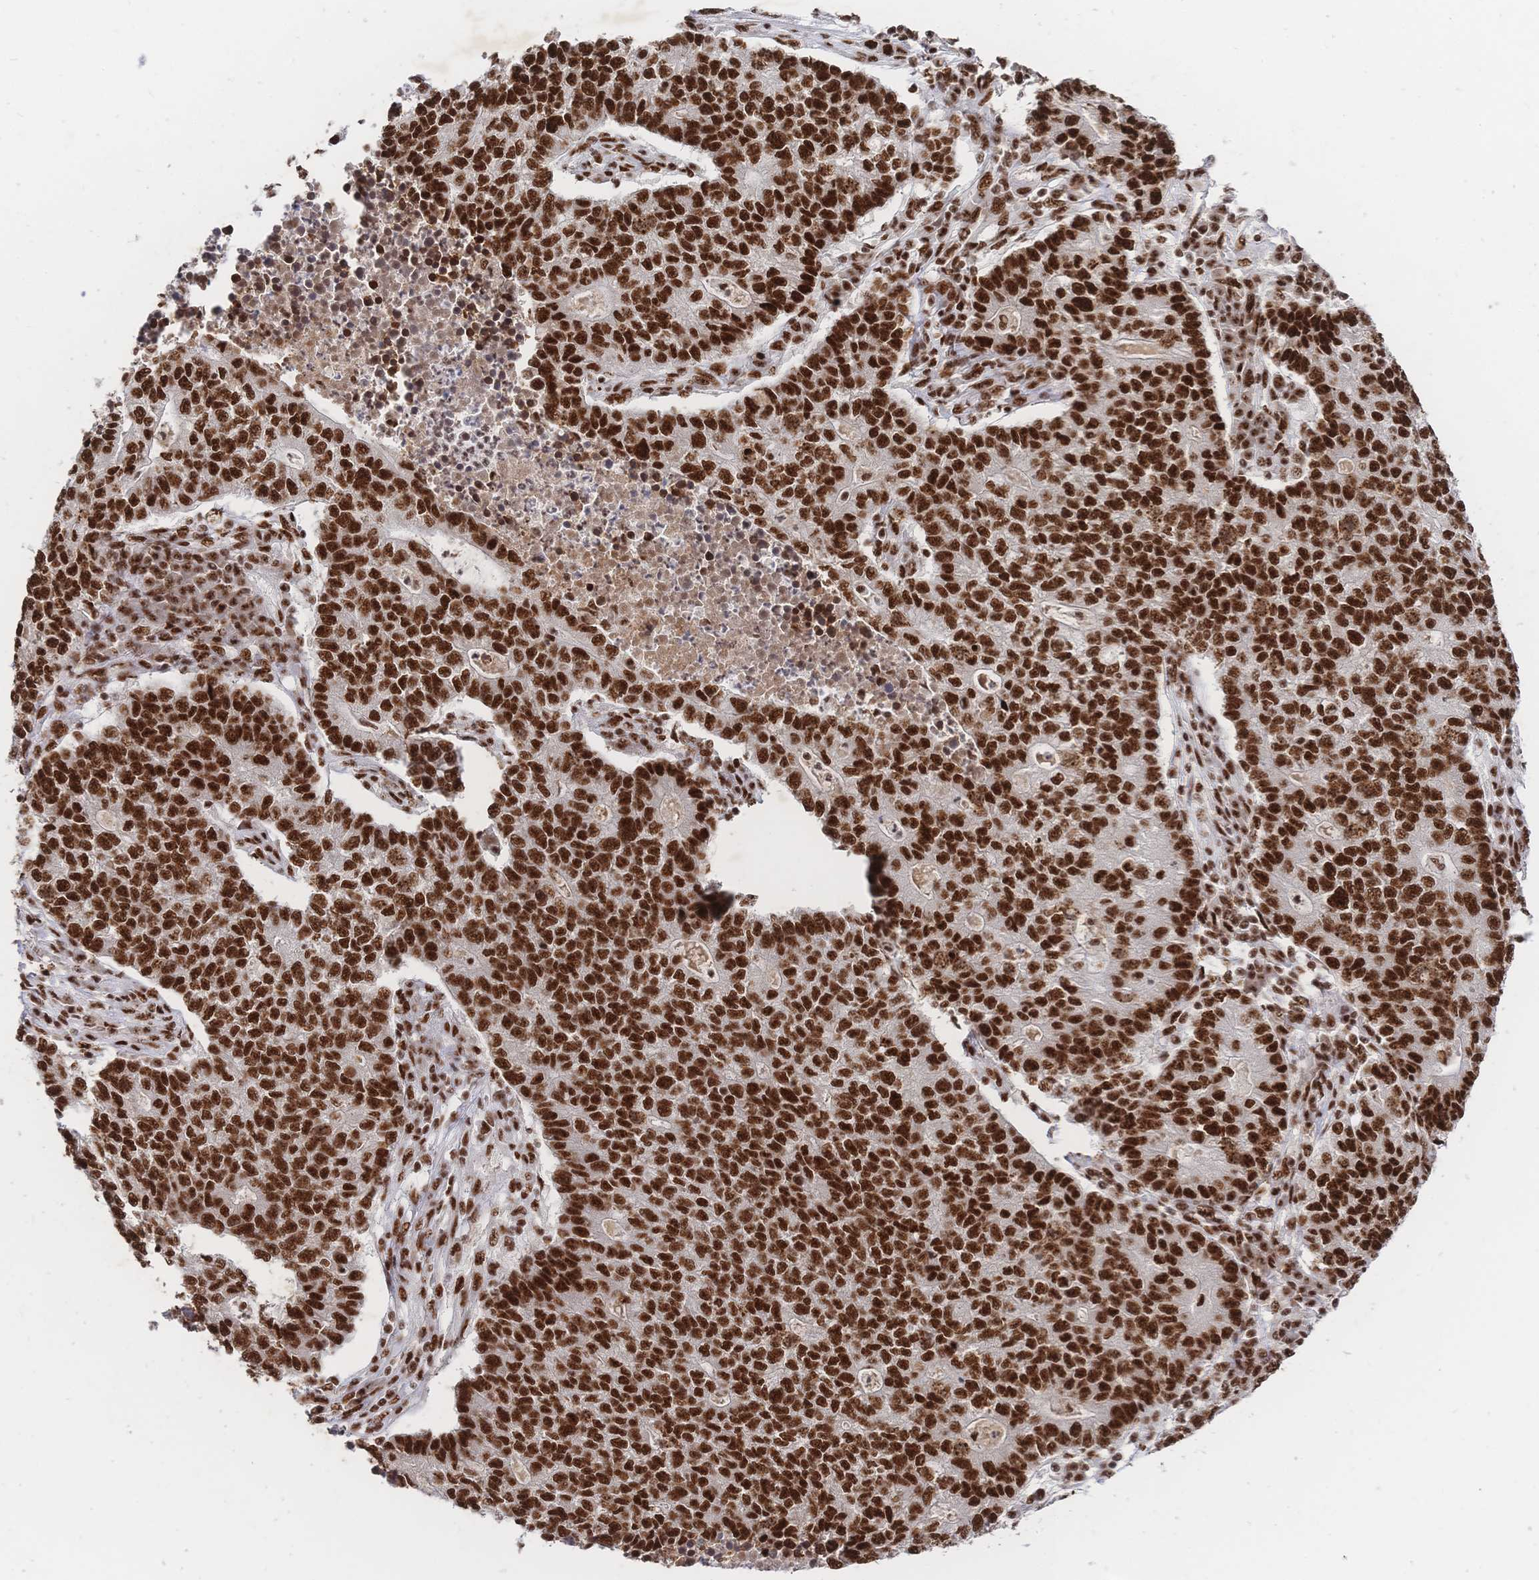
{"staining": {"intensity": "strong", "quantity": ">75%", "location": "nuclear"}, "tissue": "lung cancer", "cell_type": "Tumor cells", "image_type": "cancer", "snomed": [{"axis": "morphology", "description": "Adenocarcinoma, NOS"}, {"axis": "topography", "description": "Lung"}], "caption": "The image exhibits immunohistochemical staining of adenocarcinoma (lung). There is strong nuclear positivity is identified in about >75% of tumor cells.", "gene": "SRSF1", "patient": {"sex": "male", "age": 57}}